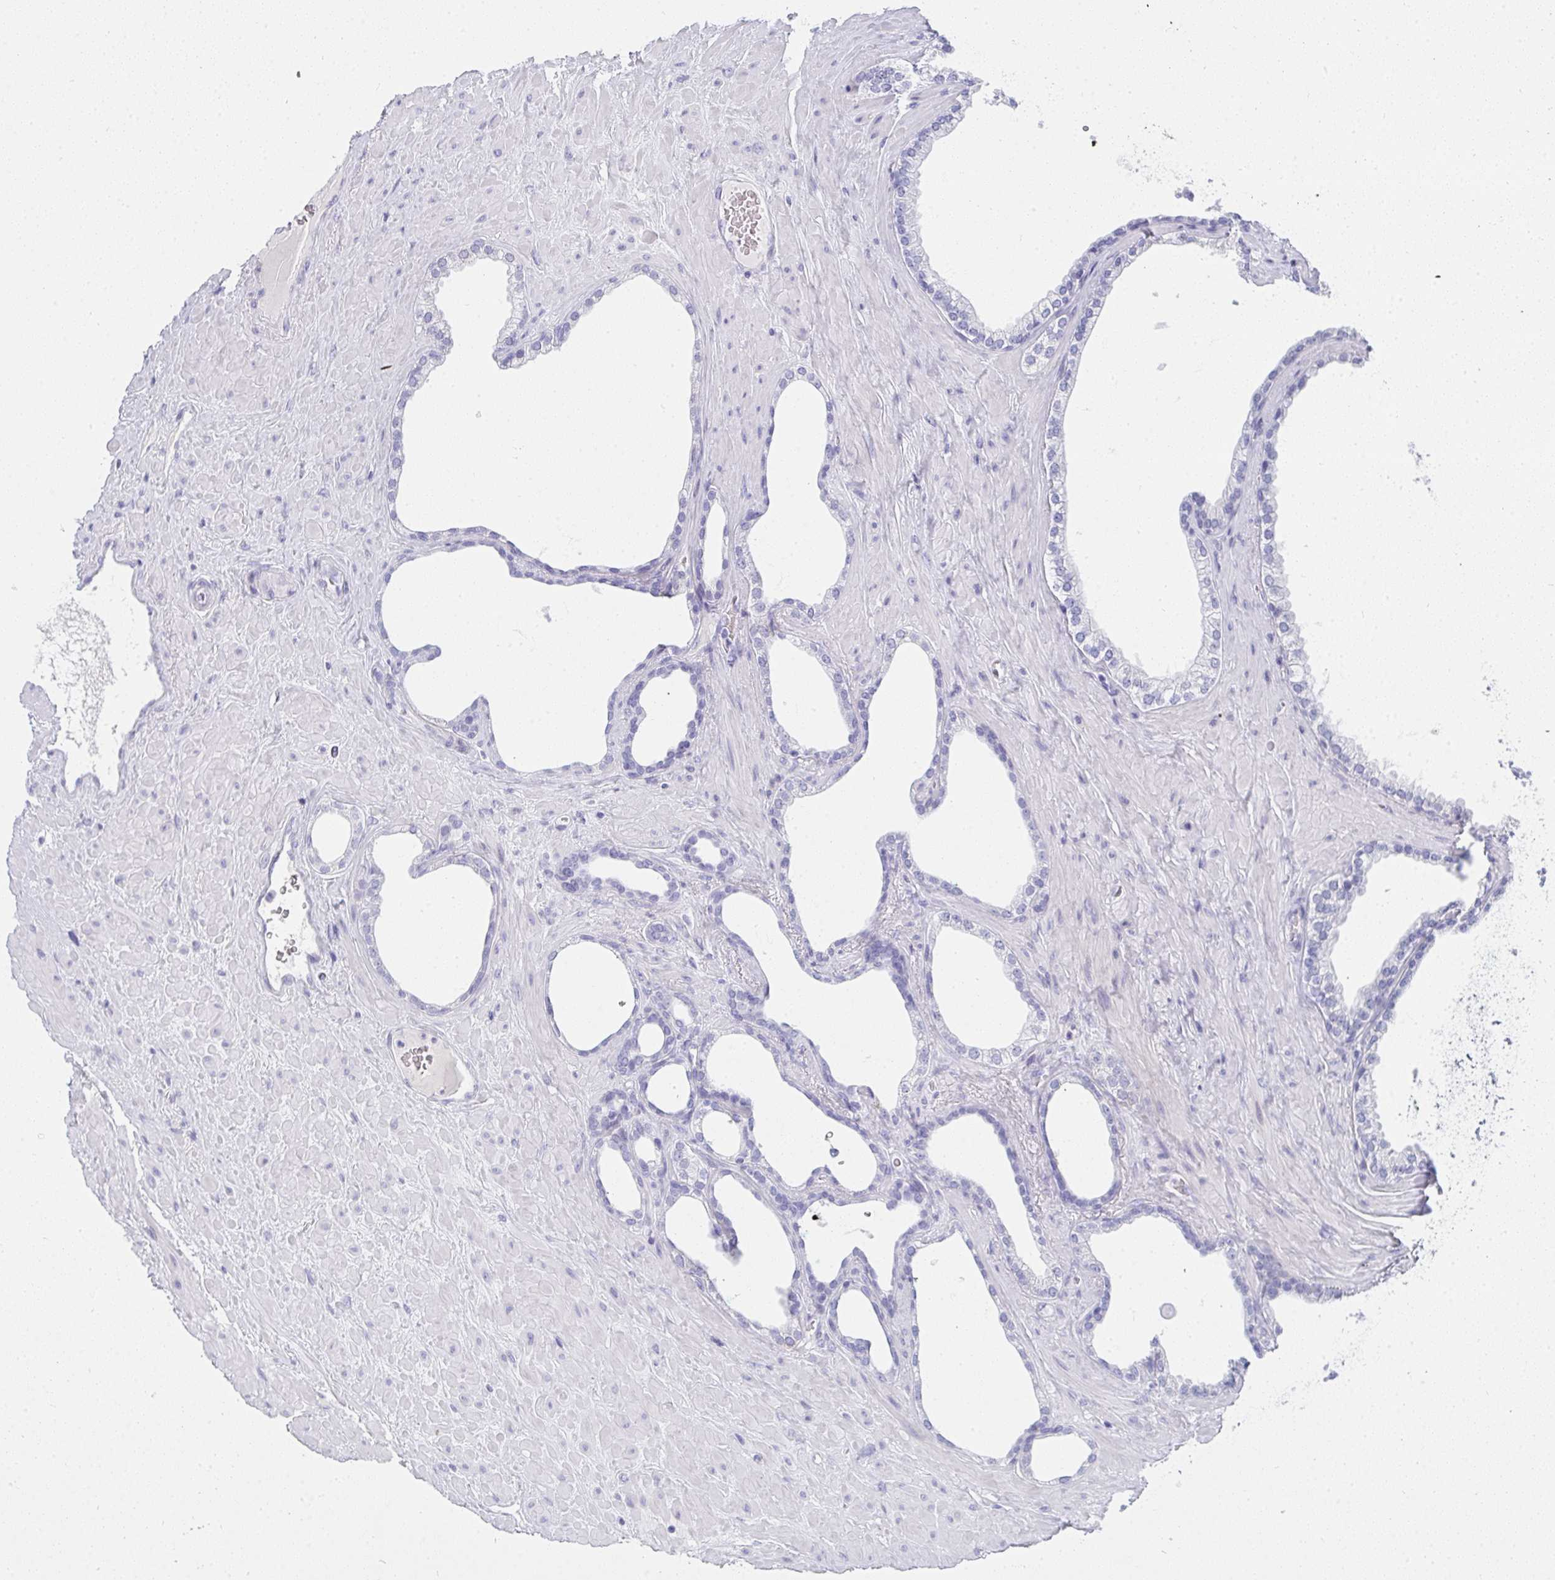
{"staining": {"intensity": "negative", "quantity": "none", "location": "none"}, "tissue": "prostate cancer", "cell_type": "Tumor cells", "image_type": "cancer", "snomed": [{"axis": "morphology", "description": "Adenocarcinoma, High grade"}, {"axis": "topography", "description": "Prostate"}], "caption": "This is a histopathology image of immunohistochemistry (IHC) staining of prostate cancer, which shows no positivity in tumor cells. Brightfield microscopy of immunohistochemistry stained with DAB (3,3'-diaminobenzidine) (brown) and hematoxylin (blue), captured at high magnification.", "gene": "ZNF182", "patient": {"sex": "male", "age": 68}}